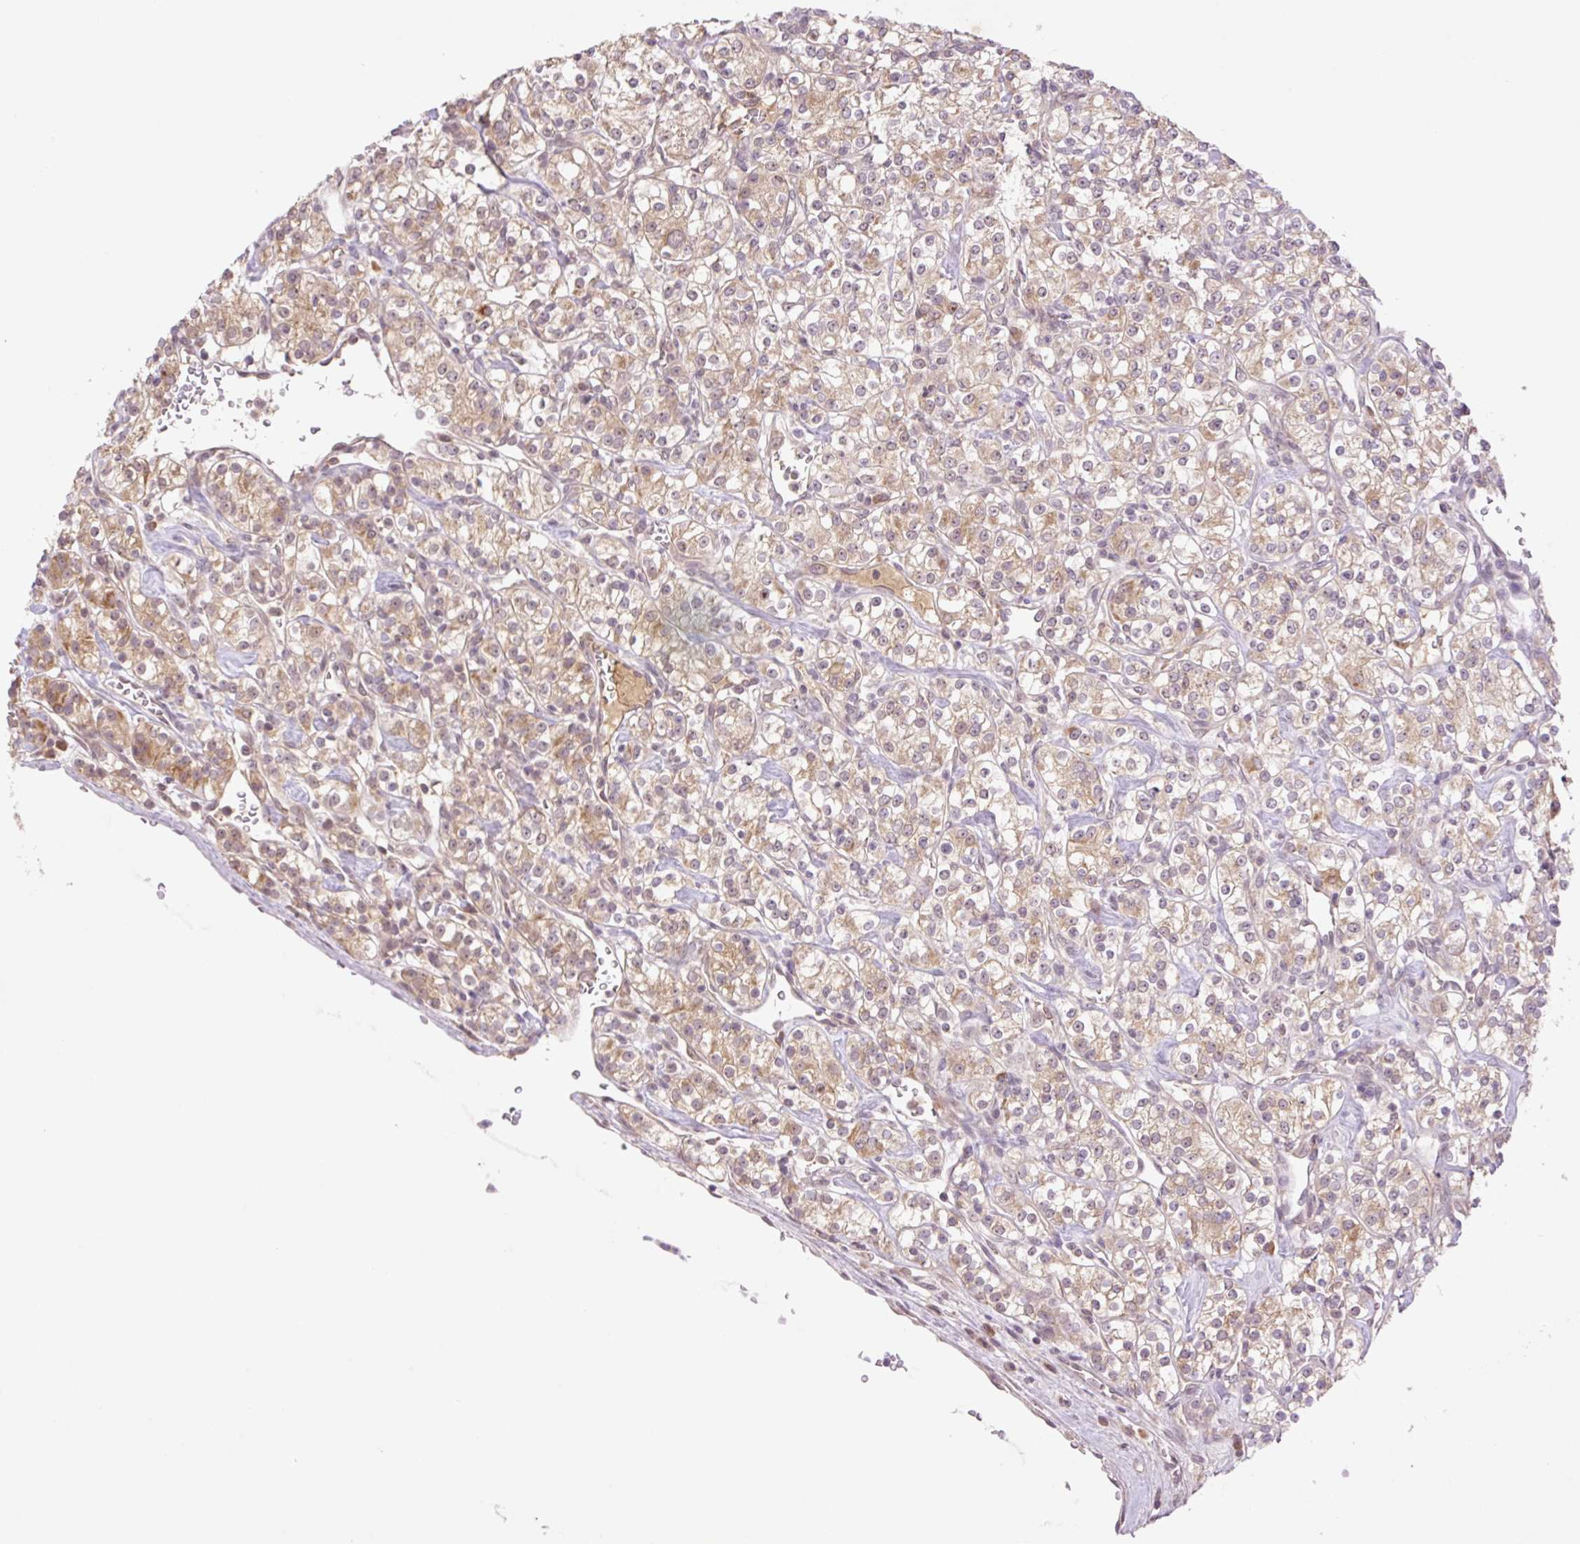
{"staining": {"intensity": "weak", "quantity": "25%-75%", "location": "cytoplasmic/membranous,nuclear"}, "tissue": "renal cancer", "cell_type": "Tumor cells", "image_type": "cancer", "snomed": [{"axis": "morphology", "description": "Adenocarcinoma, NOS"}, {"axis": "topography", "description": "Kidney"}], "caption": "Human renal adenocarcinoma stained with a protein marker demonstrates weak staining in tumor cells.", "gene": "YJU2B", "patient": {"sex": "male", "age": 77}}